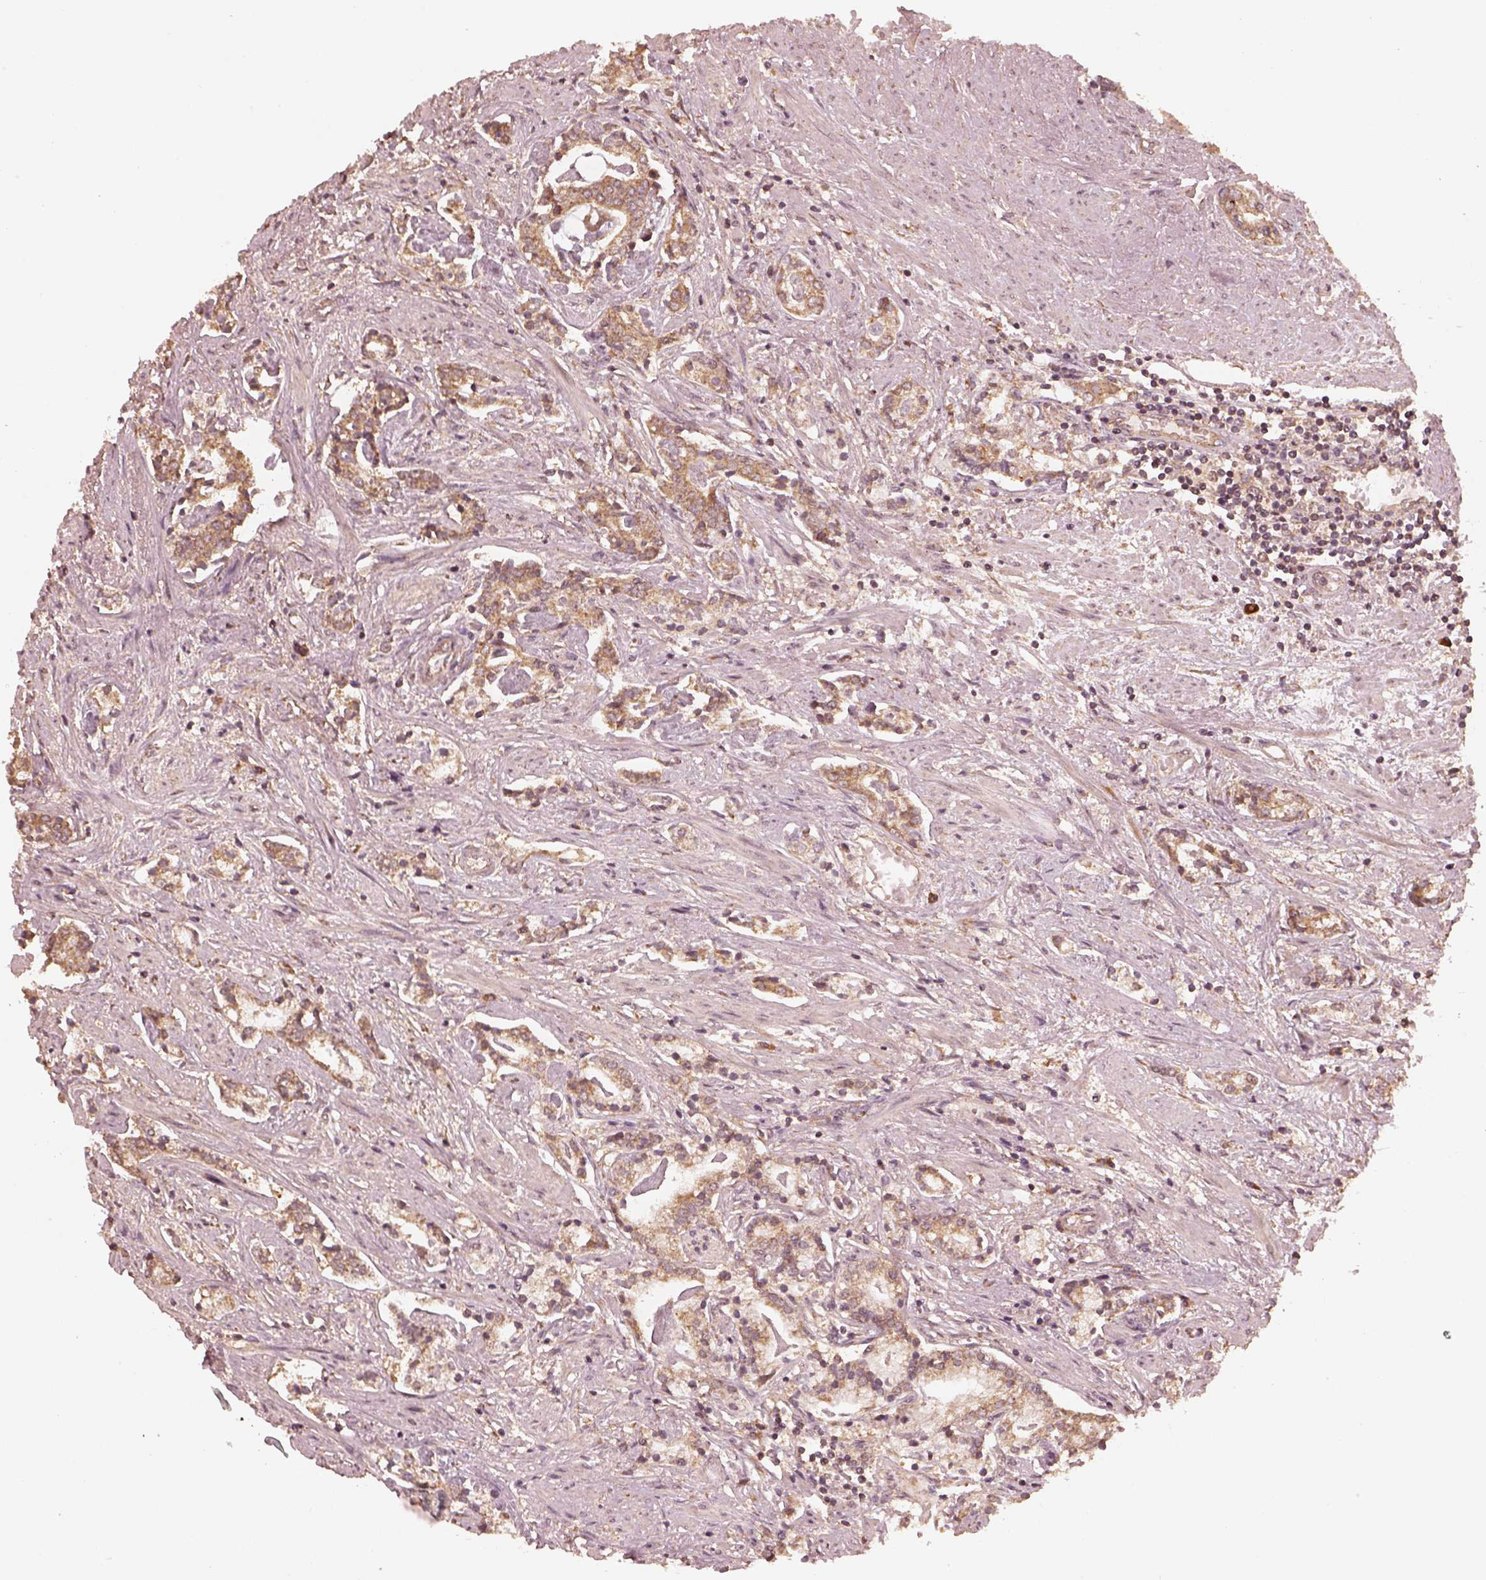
{"staining": {"intensity": "moderate", "quantity": ">75%", "location": "cytoplasmic/membranous"}, "tissue": "prostate cancer", "cell_type": "Tumor cells", "image_type": "cancer", "snomed": [{"axis": "morphology", "description": "Adenocarcinoma, NOS"}, {"axis": "topography", "description": "Prostate"}], "caption": "About >75% of tumor cells in prostate adenocarcinoma display moderate cytoplasmic/membranous protein positivity as visualized by brown immunohistochemical staining.", "gene": "DNAJC25", "patient": {"sex": "male", "age": 64}}